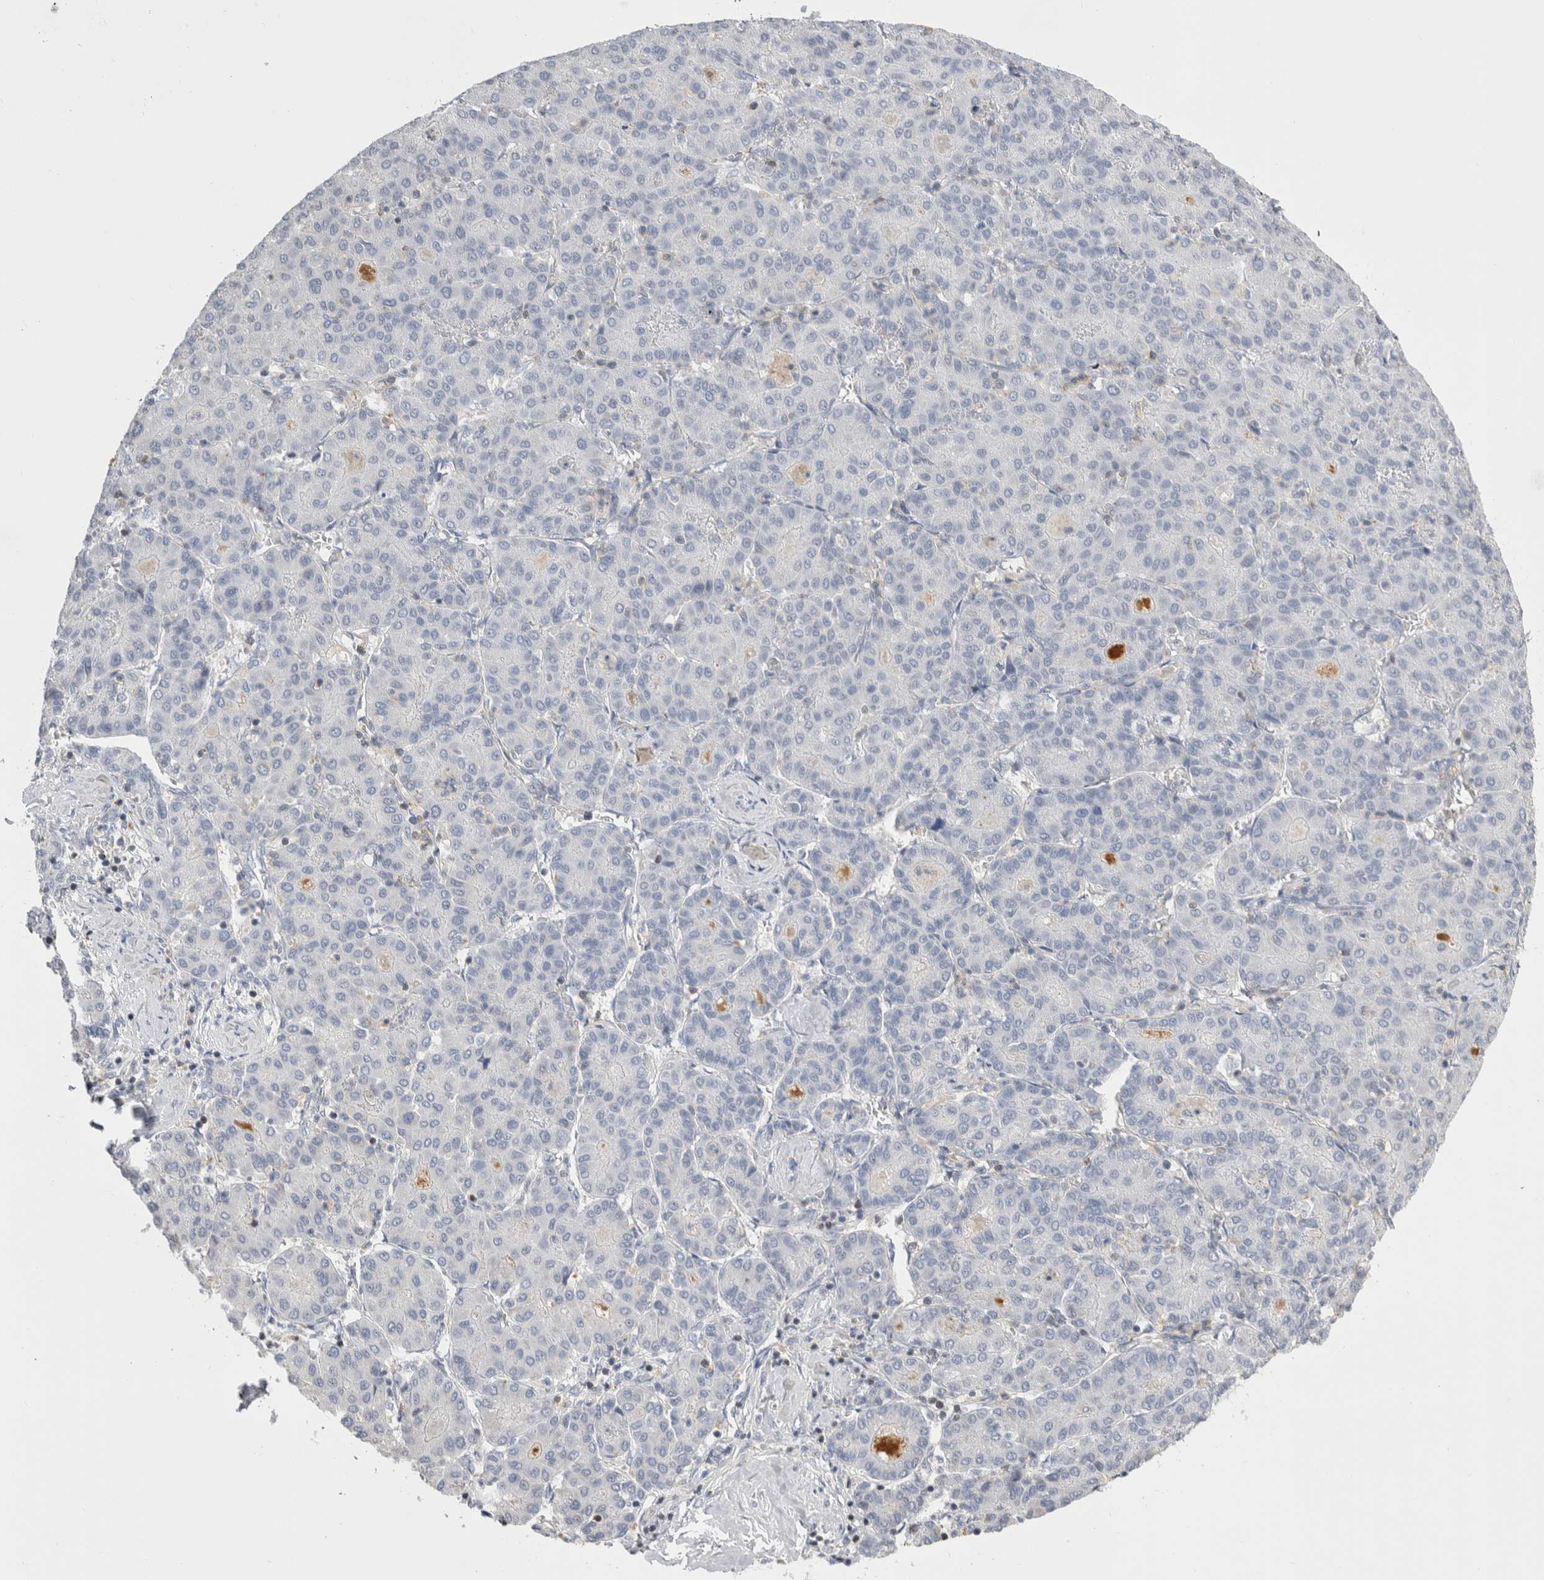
{"staining": {"intensity": "negative", "quantity": "none", "location": "none"}, "tissue": "liver cancer", "cell_type": "Tumor cells", "image_type": "cancer", "snomed": [{"axis": "morphology", "description": "Carcinoma, Hepatocellular, NOS"}, {"axis": "topography", "description": "Liver"}], "caption": "Hepatocellular carcinoma (liver) stained for a protein using immunohistochemistry reveals no staining tumor cells.", "gene": "CEP295NL", "patient": {"sex": "male", "age": 65}}